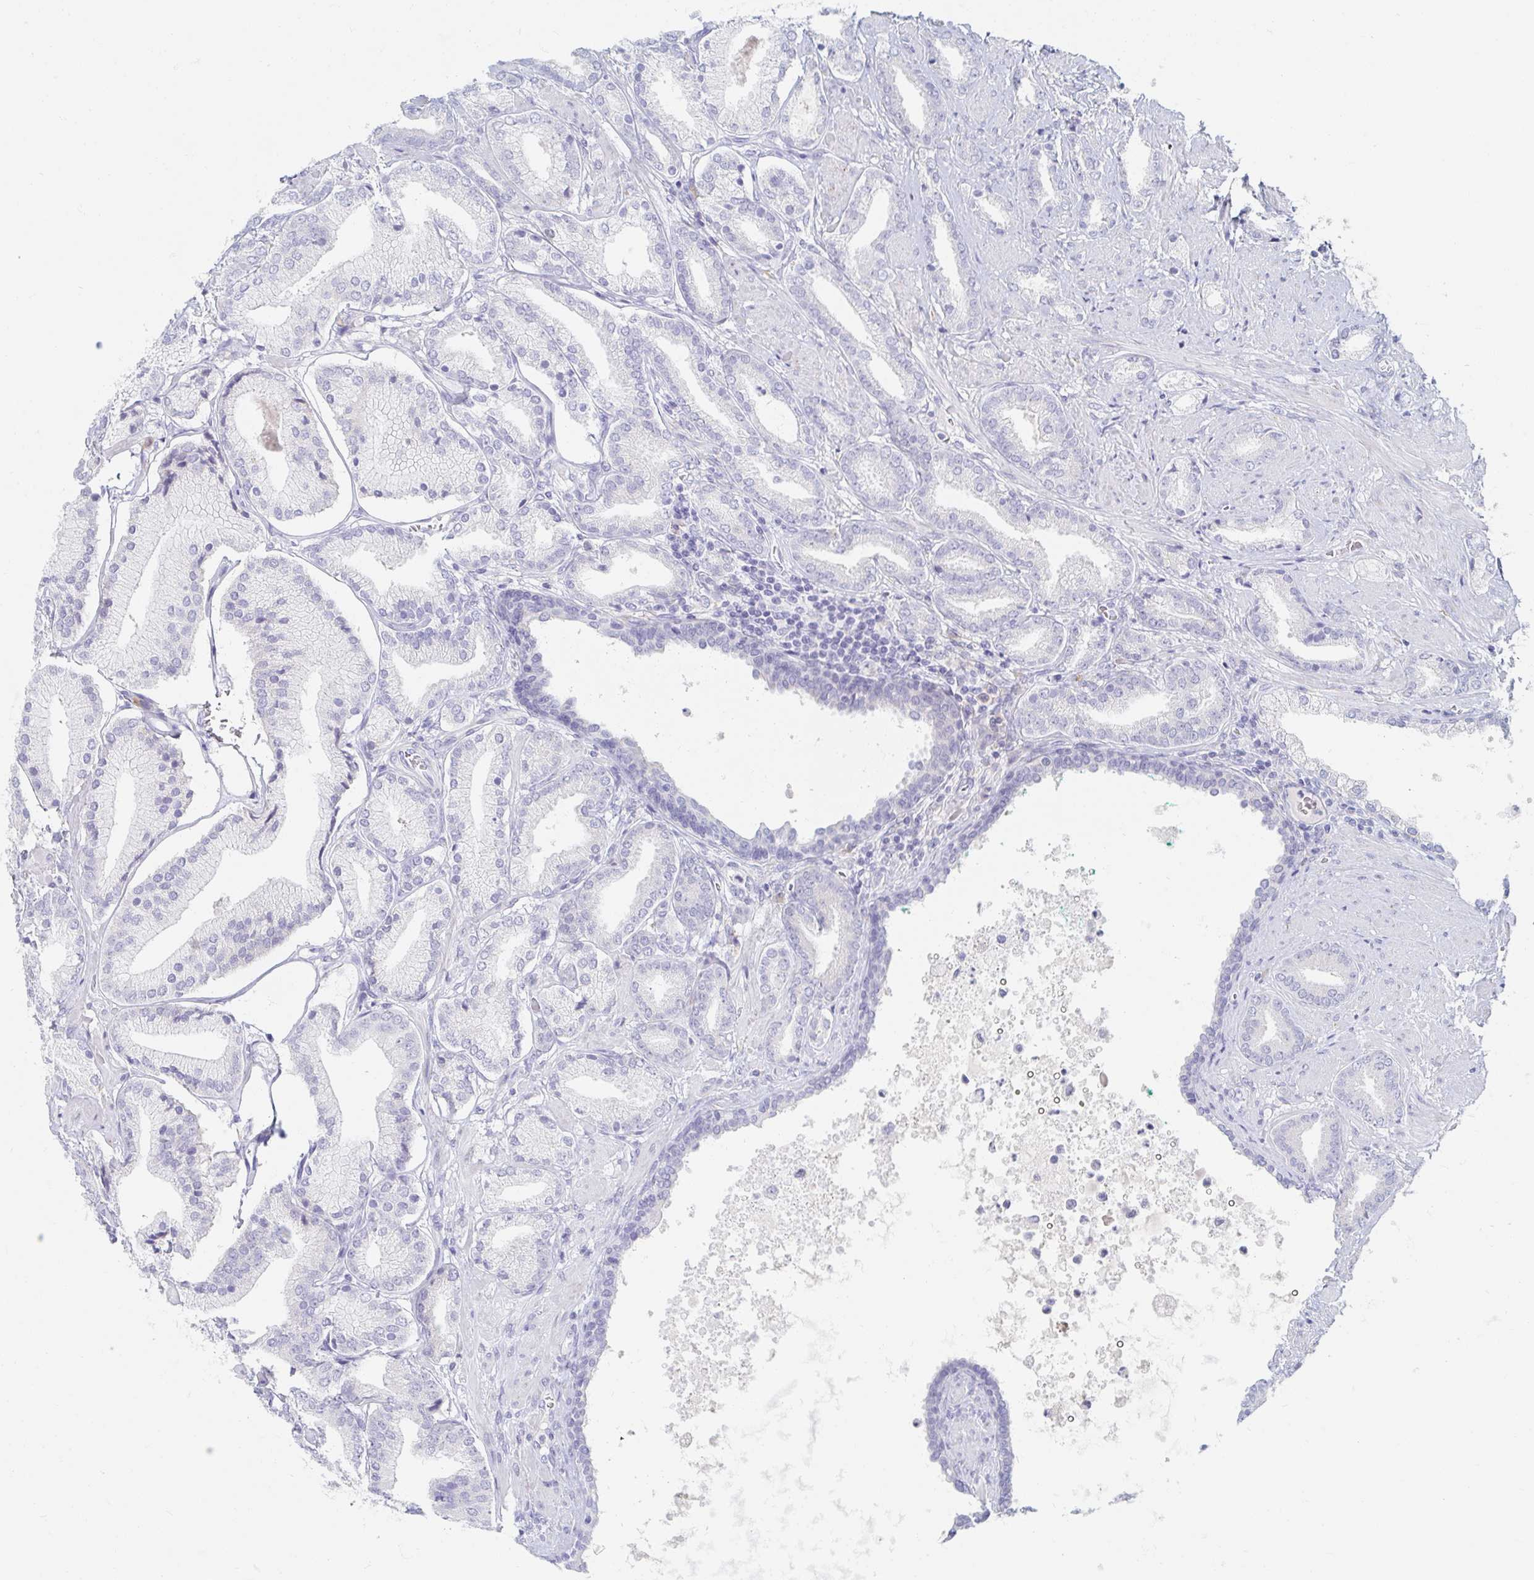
{"staining": {"intensity": "negative", "quantity": "none", "location": "none"}, "tissue": "prostate cancer", "cell_type": "Tumor cells", "image_type": "cancer", "snomed": [{"axis": "morphology", "description": "Adenocarcinoma, High grade"}, {"axis": "topography", "description": "Prostate"}], "caption": "This is a photomicrograph of IHC staining of adenocarcinoma (high-grade) (prostate), which shows no staining in tumor cells. (DAB IHC with hematoxylin counter stain).", "gene": "MYLK2", "patient": {"sex": "male", "age": 56}}